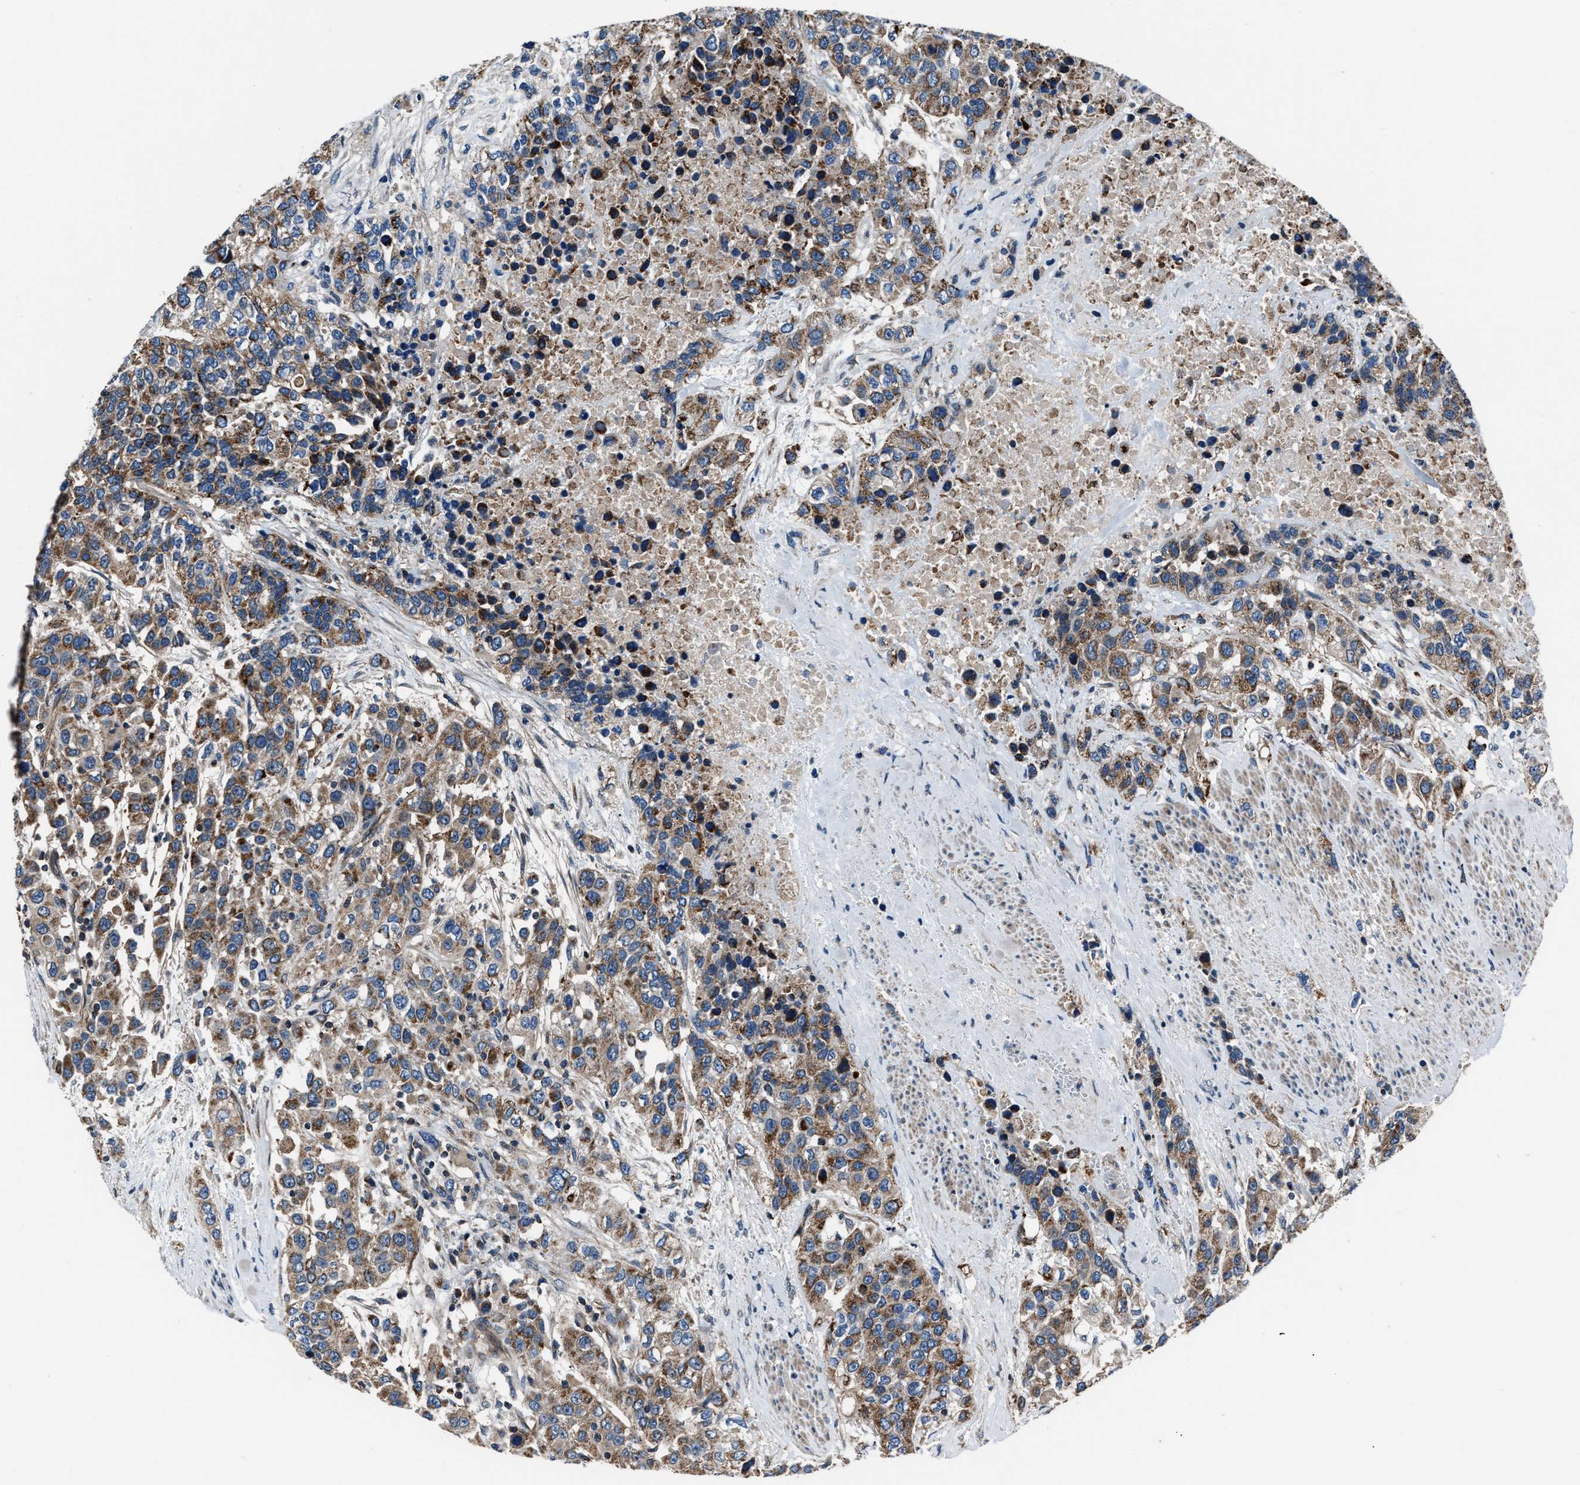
{"staining": {"intensity": "moderate", "quantity": ">75%", "location": "cytoplasmic/membranous"}, "tissue": "urothelial cancer", "cell_type": "Tumor cells", "image_type": "cancer", "snomed": [{"axis": "morphology", "description": "Urothelial carcinoma, High grade"}, {"axis": "topography", "description": "Urinary bladder"}], "caption": "Human urothelial cancer stained with a brown dye reveals moderate cytoplasmic/membranous positive expression in approximately >75% of tumor cells.", "gene": "GGCT", "patient": {"sex": "female", "age": 80}}